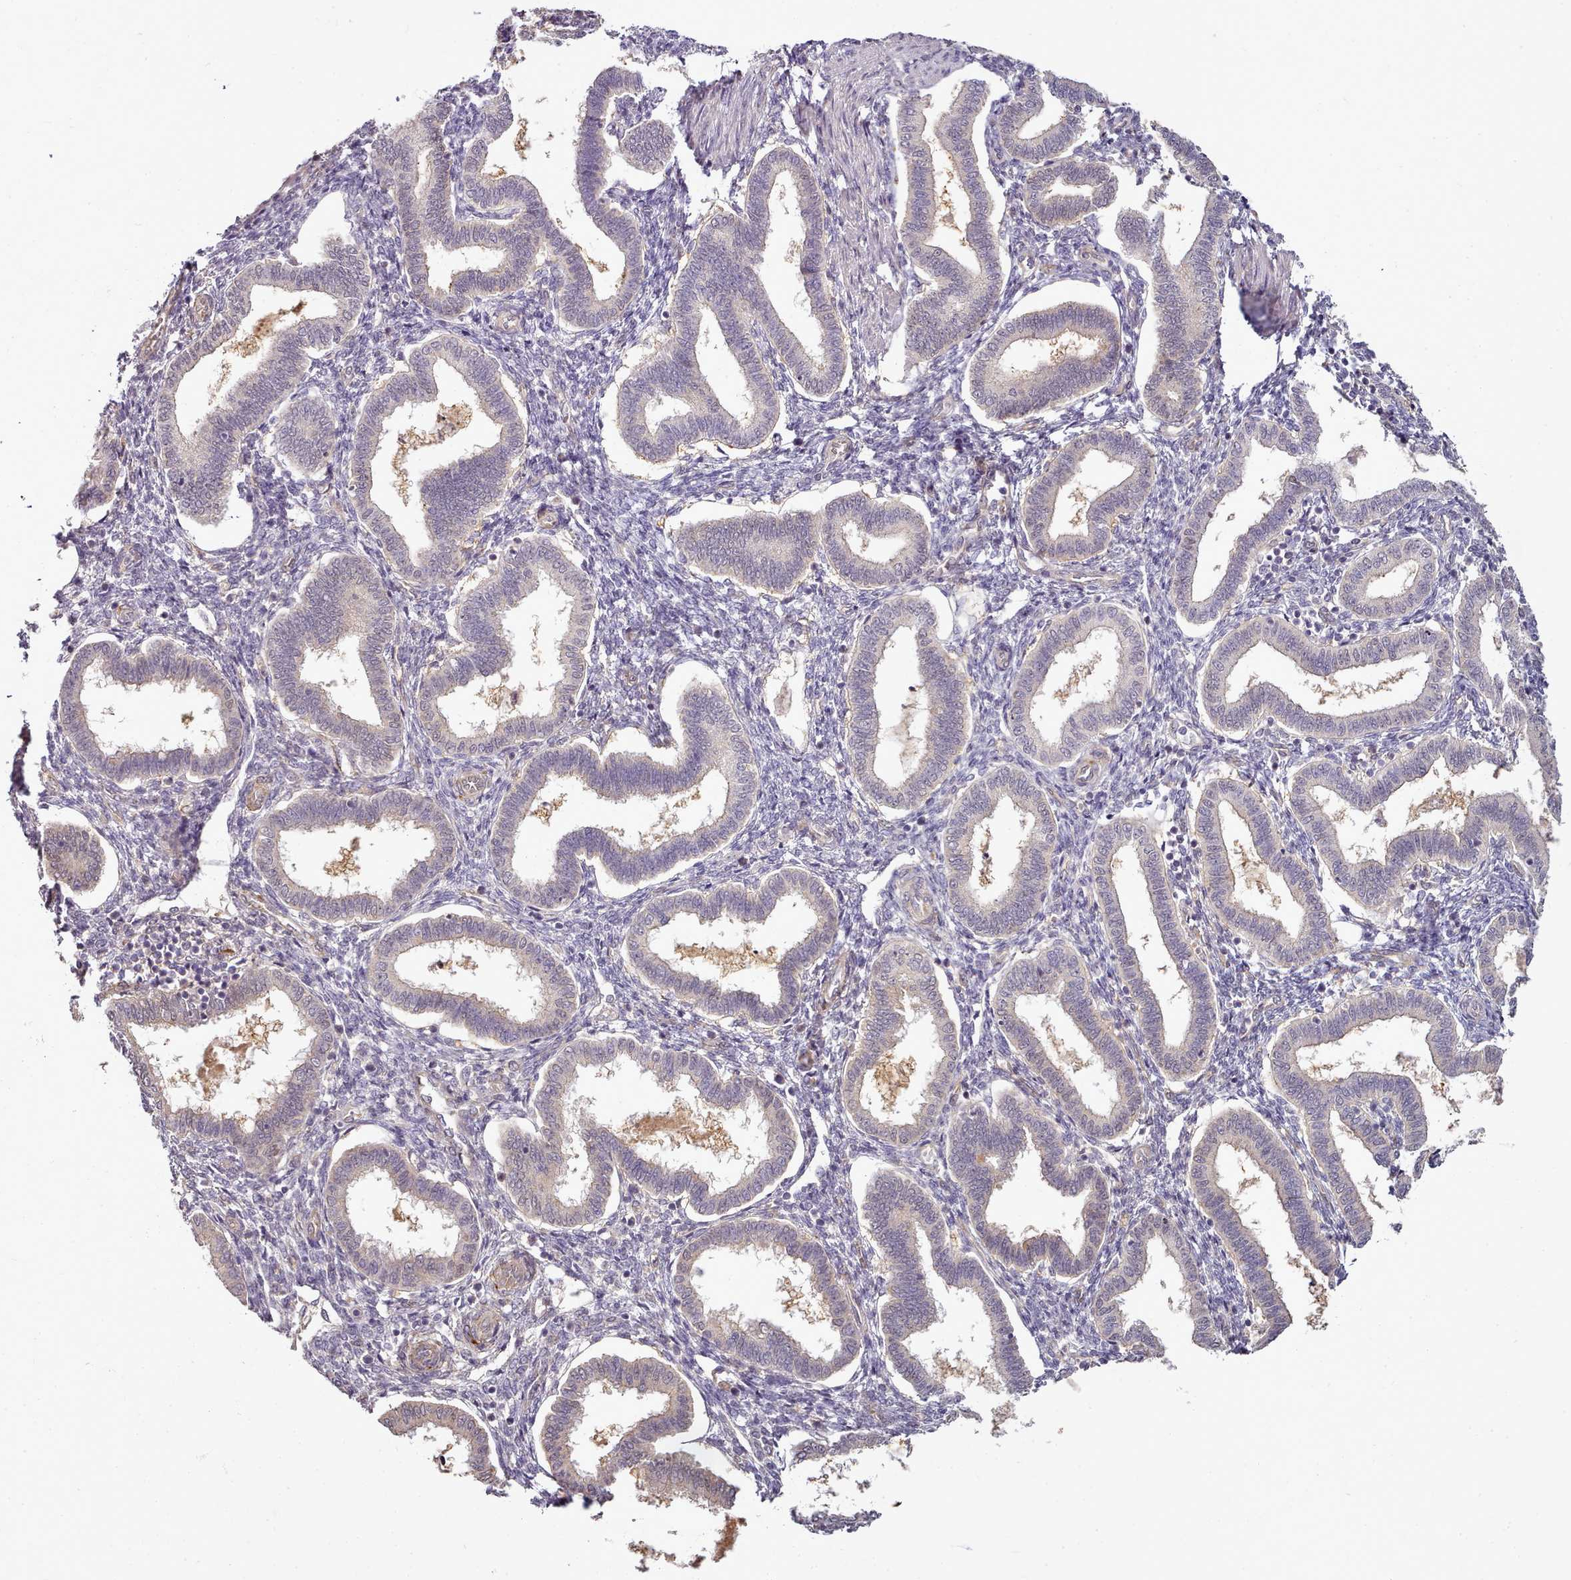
{"staining": {"intensity": "negative", "quantity": "none", "location": "none"}, "tissue": "endometrium", "cell_type": "Cells in endometrial stroma", "image_type": "normal", "snomed": [{"axis": "morphology", "description": "Normal tissue, NOS"}, {"axis": "topography", "description": "Endometrium"}], "caption": "The immunohistochemistry photomicrograph has no significant staining in cells in endometrial stroma of endometrium.", "gene": "C1QTNF5", "patient": {"sex": "female", "age": 24}}